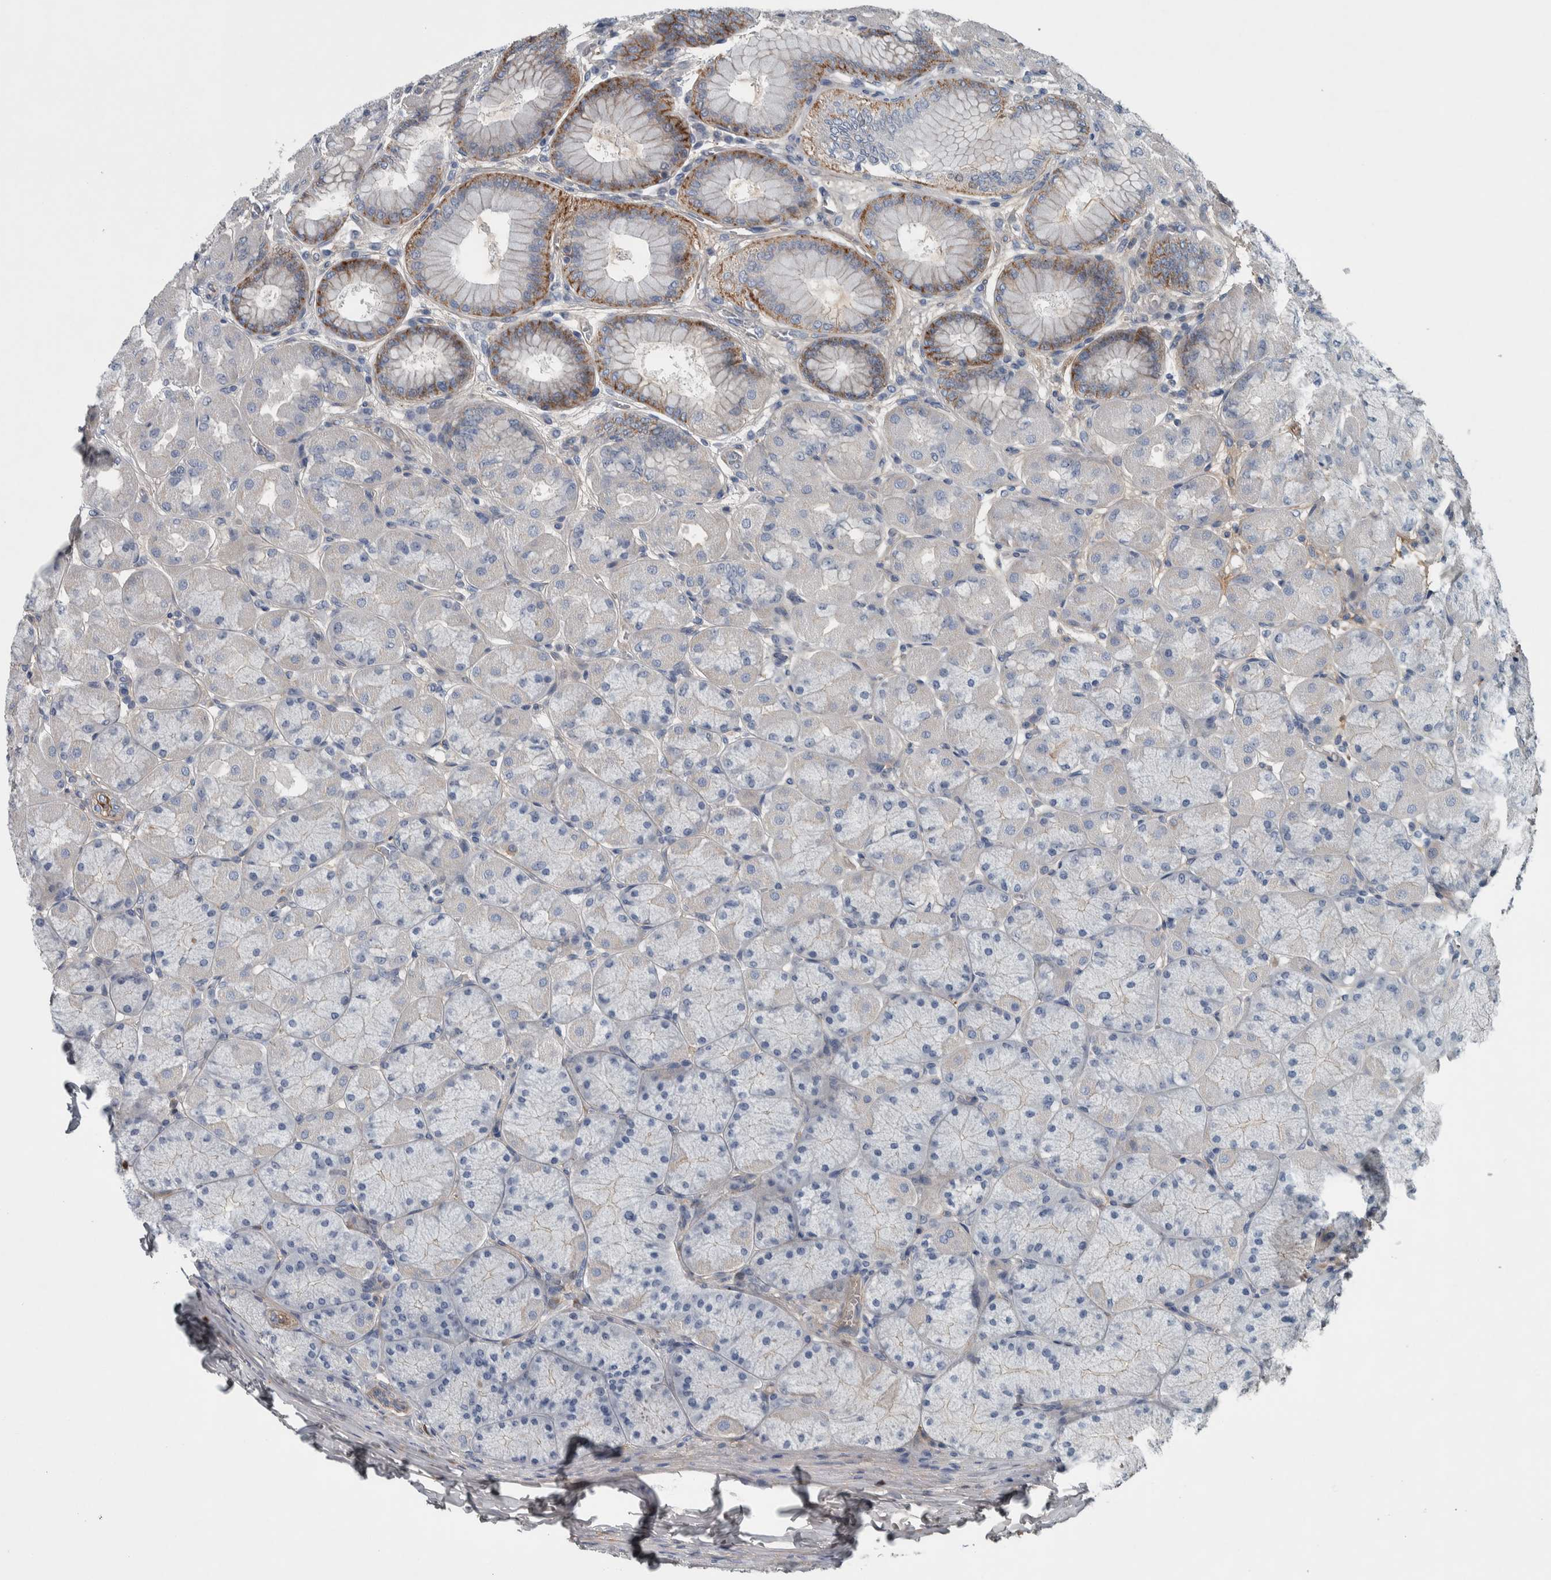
{"staining": {"intensity": "strong", "quantity": "<25%", "location": "cytoplasmic/membranous"}, "tissue": "stomach", "cell_type": "Glandular cells", "image_type": "normal", "snomed": [{"axis": "morphology", "description": "Normal tissue, NOS"}, {"axis": "topography", "description": "Stomach, upper"}], "caption": "DAB (3,3'-diaminobenzidine) immunohistochemical staining of unremarkable stomach demonstrates strong cytoplasmic/membranous protein expression in approximately <25% of glandular cells.", "gene": "SERPINC1", "patient": {"sex": "female", "age": 56}}